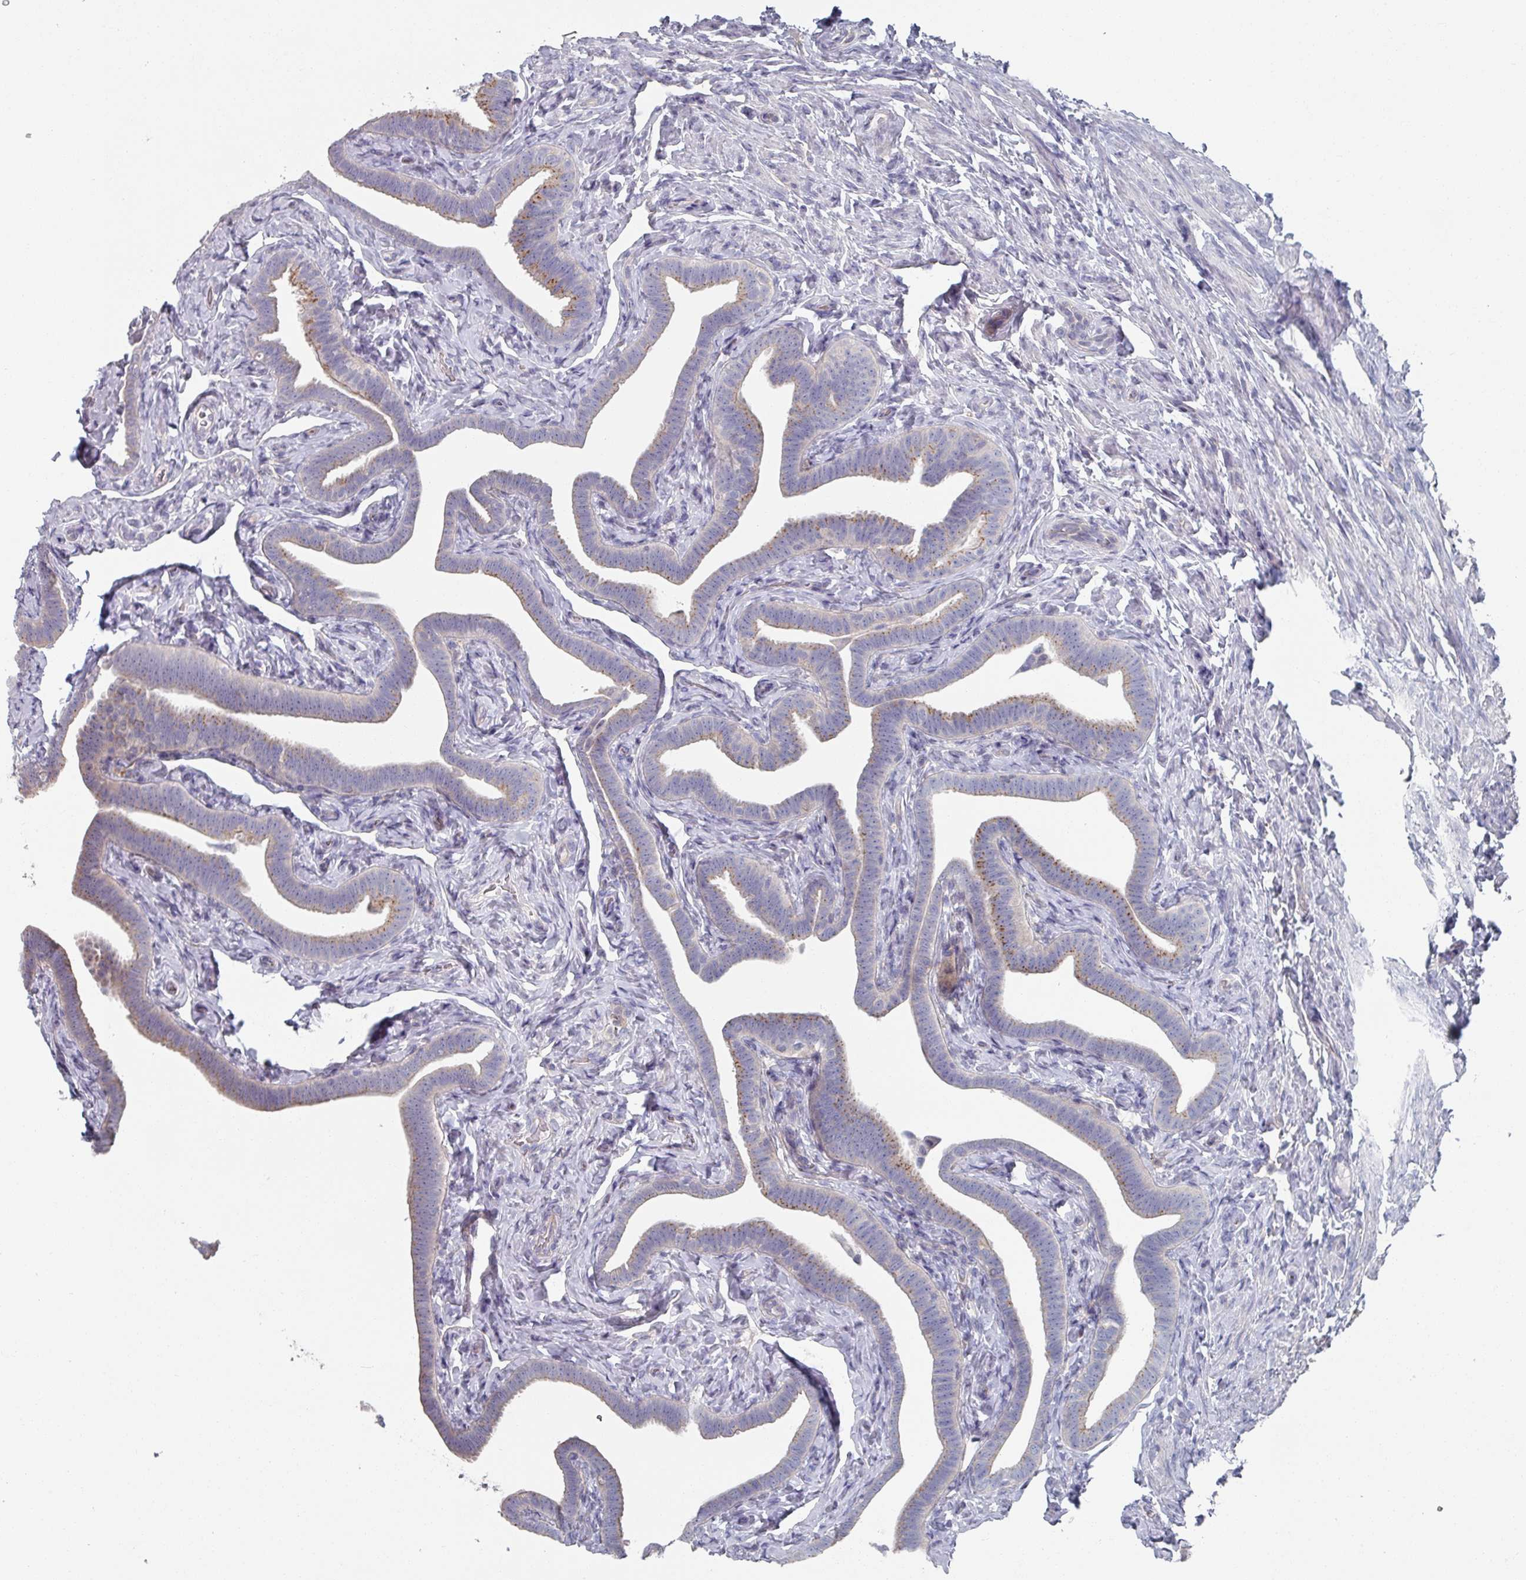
{"staining": {"intensity": "moderate", "quantity": "25%-75%", "location": "cytoplasmic/membranous"}, "tissue": "fallopian tube", "cell_type": "Glandular cells", "image_type": "normal", "snomed": [{"axis": "morphology", "description": "Normal tissue, NOS"}, {"axis": "topography", "description": "Fallopian tube"}], "caption": "Immunohistochemical staining of unremarkable fallopian tube exhibits medium levels of moderate cytoplasmic/membranous expression in about 25%-75% of glandular cells. (brown staining indicates protein expression, while blue staining denotes nuclei).", "gene": "EFL1", "patient": {"sex": "female", "age": 69}}